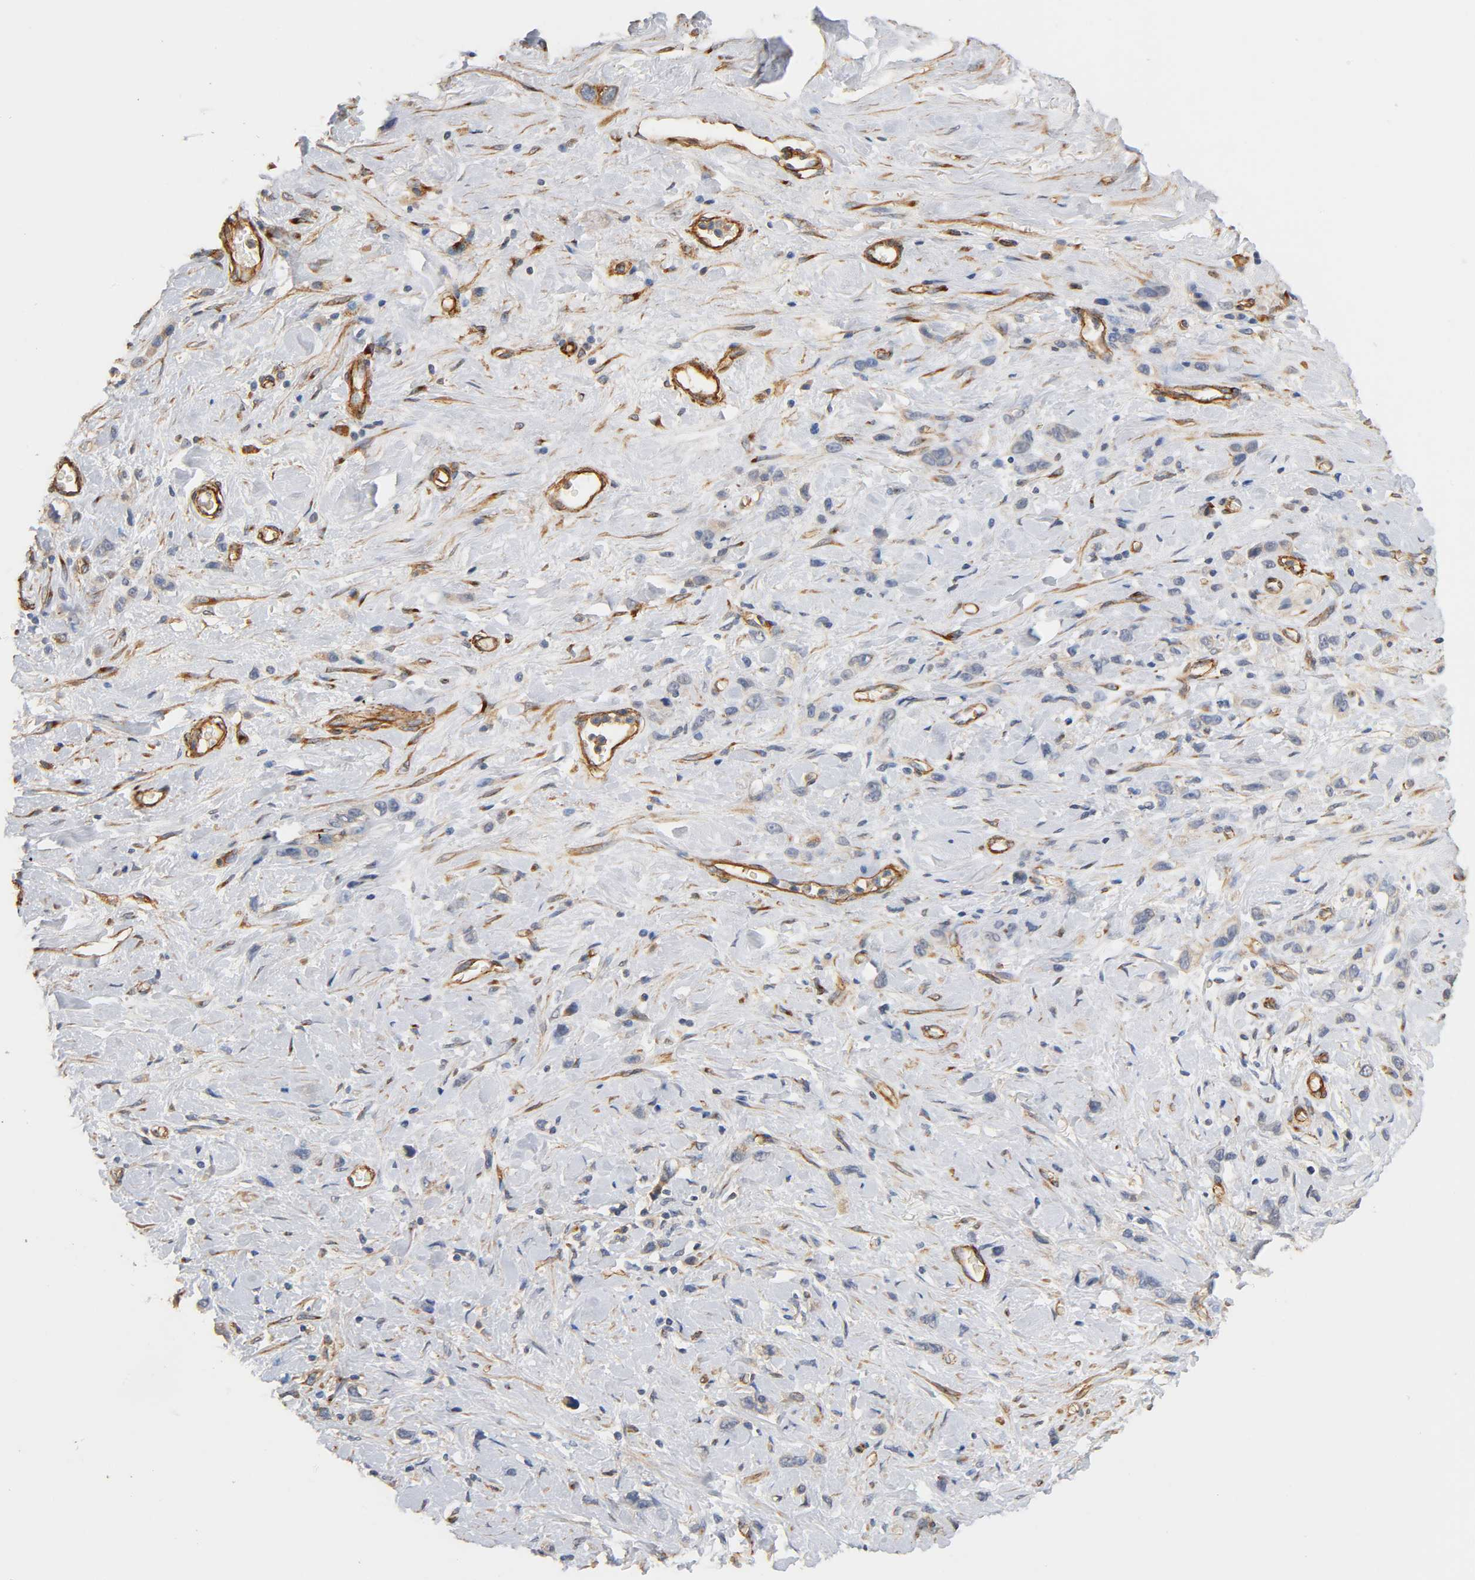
{"staining": {"intensity": "weak", "quantity": "<25%", "location": "cytoplasmic/membranous"}, "tissue": "stomach cancer", "cell_type": "Tumor cells", "image_type": "cancer", "snomed": [{"axis": "morphology", "description": "Normal tissue, NOS"}, {"axis": "morphology", "description": "Adenocarcinoma, NOS"}, {"axis": "morphology", "description": "Adenocarcinoma, High grade"}, {"axis": "topography", "description": "Stomach, upper"}, {"axis": "topography", "description": "Stomach"}], "caption": "High-grade adenocarcinoma (stomach) was stained to show a protein in brown. There is no significant positivity in tumor cells. (DAB (3,3'-diaminobenzidine) immunohistochemistry with hematoxylin counter stain).", "gene": "IFITM3", "patient": {"sex": "female", "age": 65}}